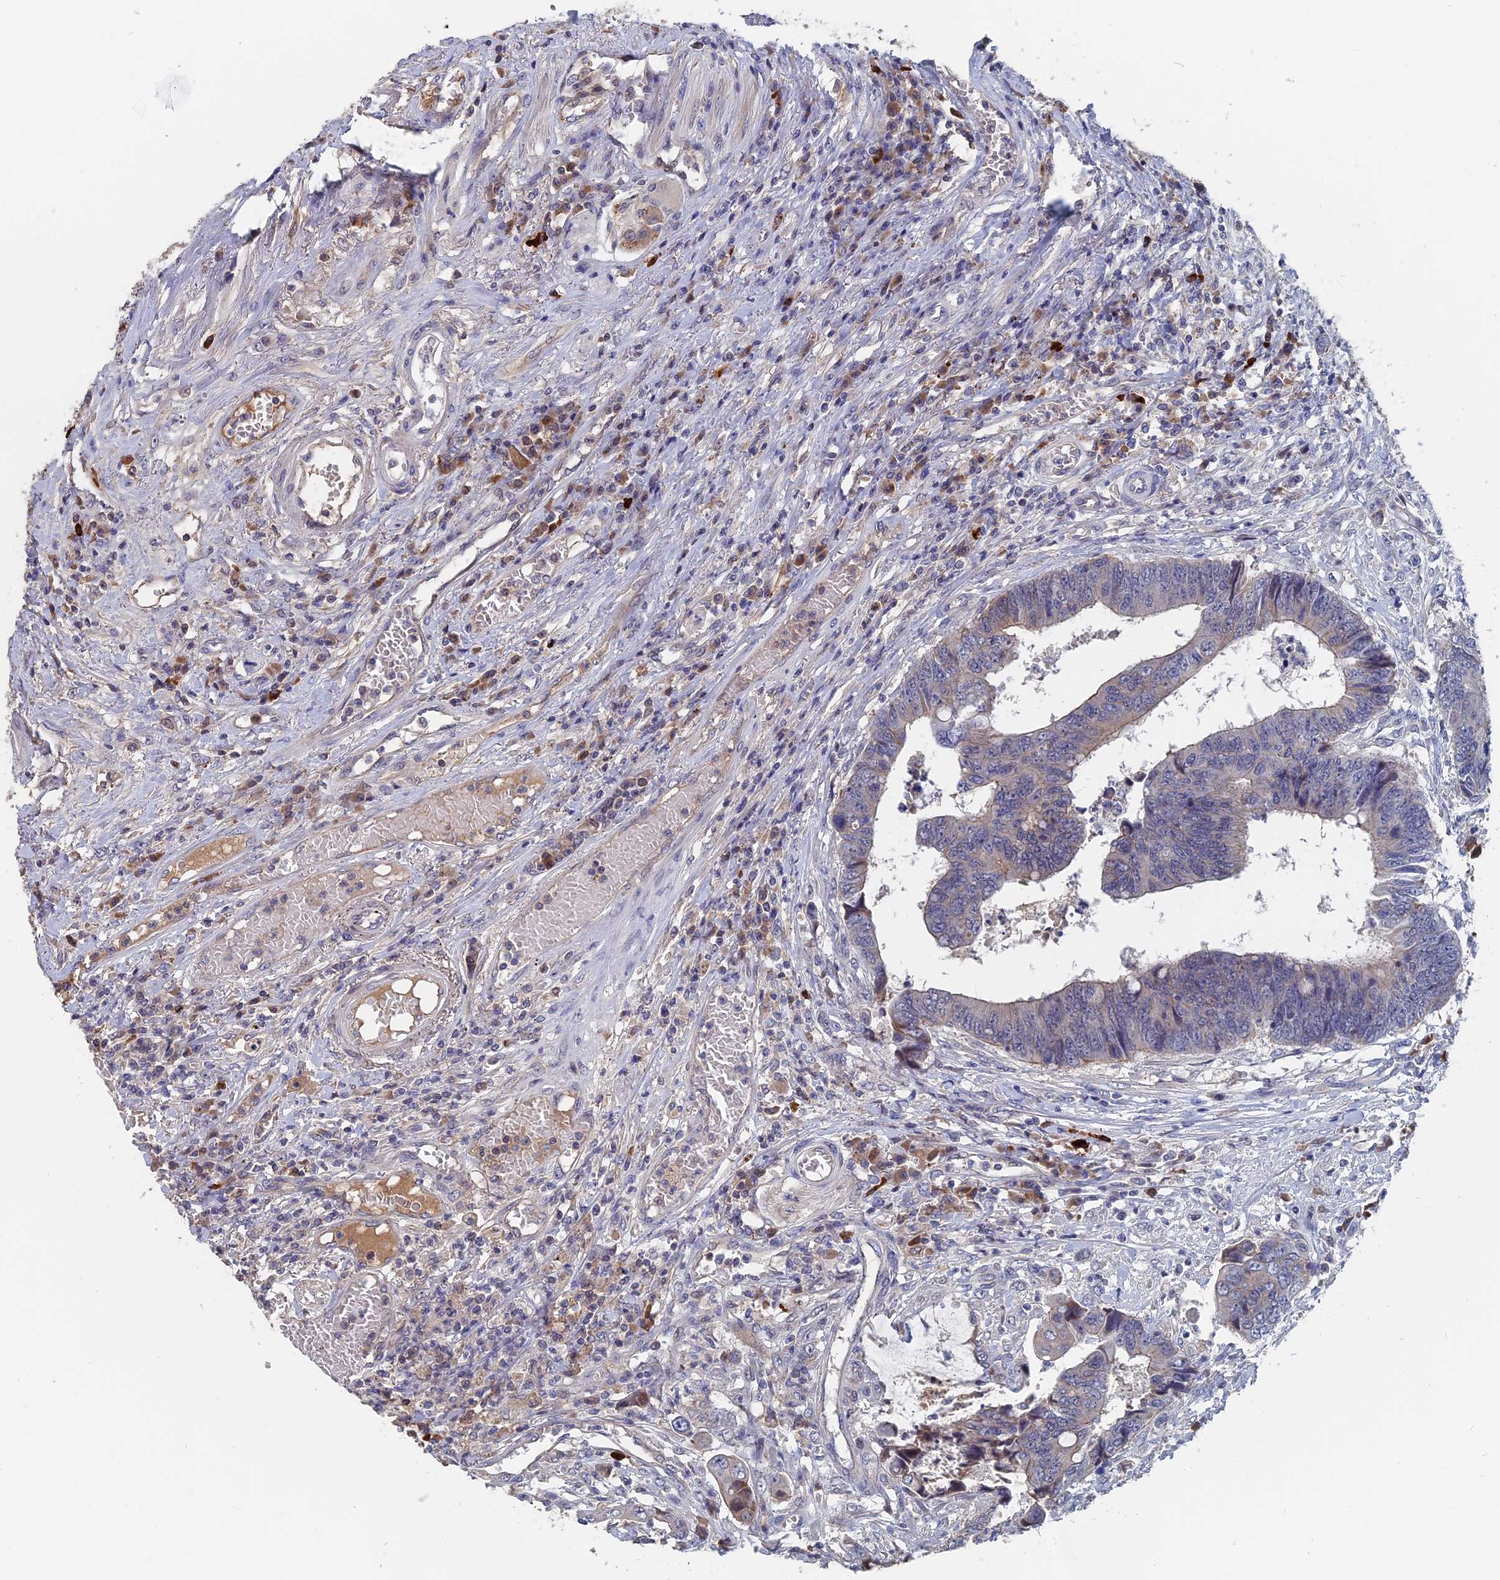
{"staining": {"intensity": "weak", "quantity": "<25%", "location": "cytoplasmic/membranous"}, "tissue": "colorectal cancer", "cell_type": "Tumor cells", "image_type": "cancer", "snomed": [{"axis": "morphology", "description": "Adenocarcinoma, NOS"}, {"axis": "topography", "description": "Rectum"}], "caption": "Human colorectal adenocarcinoma stained for a protein using IHC demonstrates no expression in tumor cells.", "gene": "SLC33A1", "patient": {"sex": "male", "age": 84}}